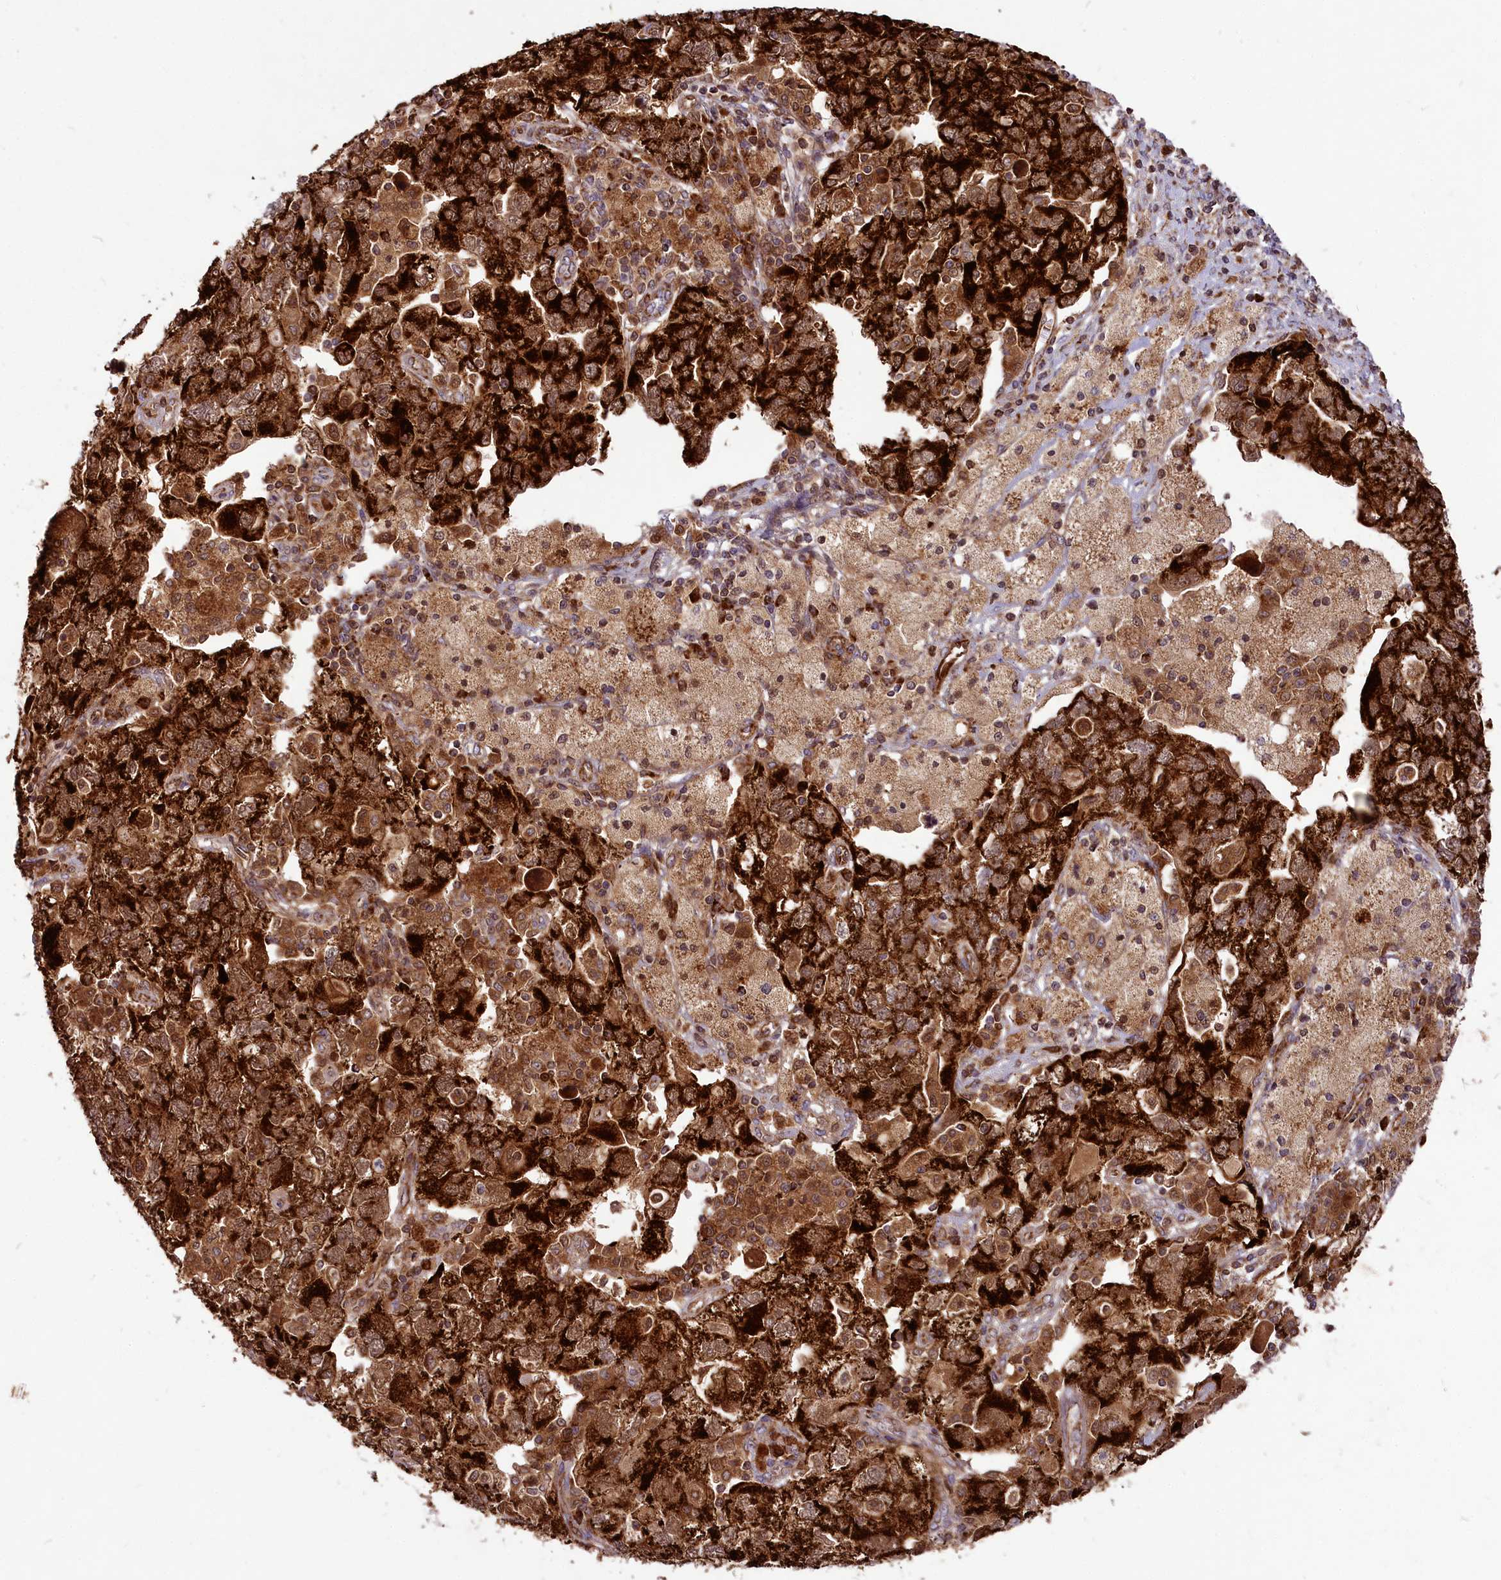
{"staining": {"intensity": "strong", "quantity": ">75%", "location": "cytoplasmic/membranous"}, "tissue": "ovarian cancer", "cell_type": "Tumor cells", "image_type": "cancer", "snomed": [{"axis": "morphology", "description": "Carcinoma, NOS"}, {"axis": "morphology", "description": "Cystadenocarcinoma, serous, NOS"}, {"axis": "topography", "description": "Ovary"}], "caption": "Carcinoma (ovarian) tissue demonstrates strong cytoplasmic/membranous expression in about >75% of tumor cells", "gene": "COX17", "patient": {"sex": "female", "age": 69}}